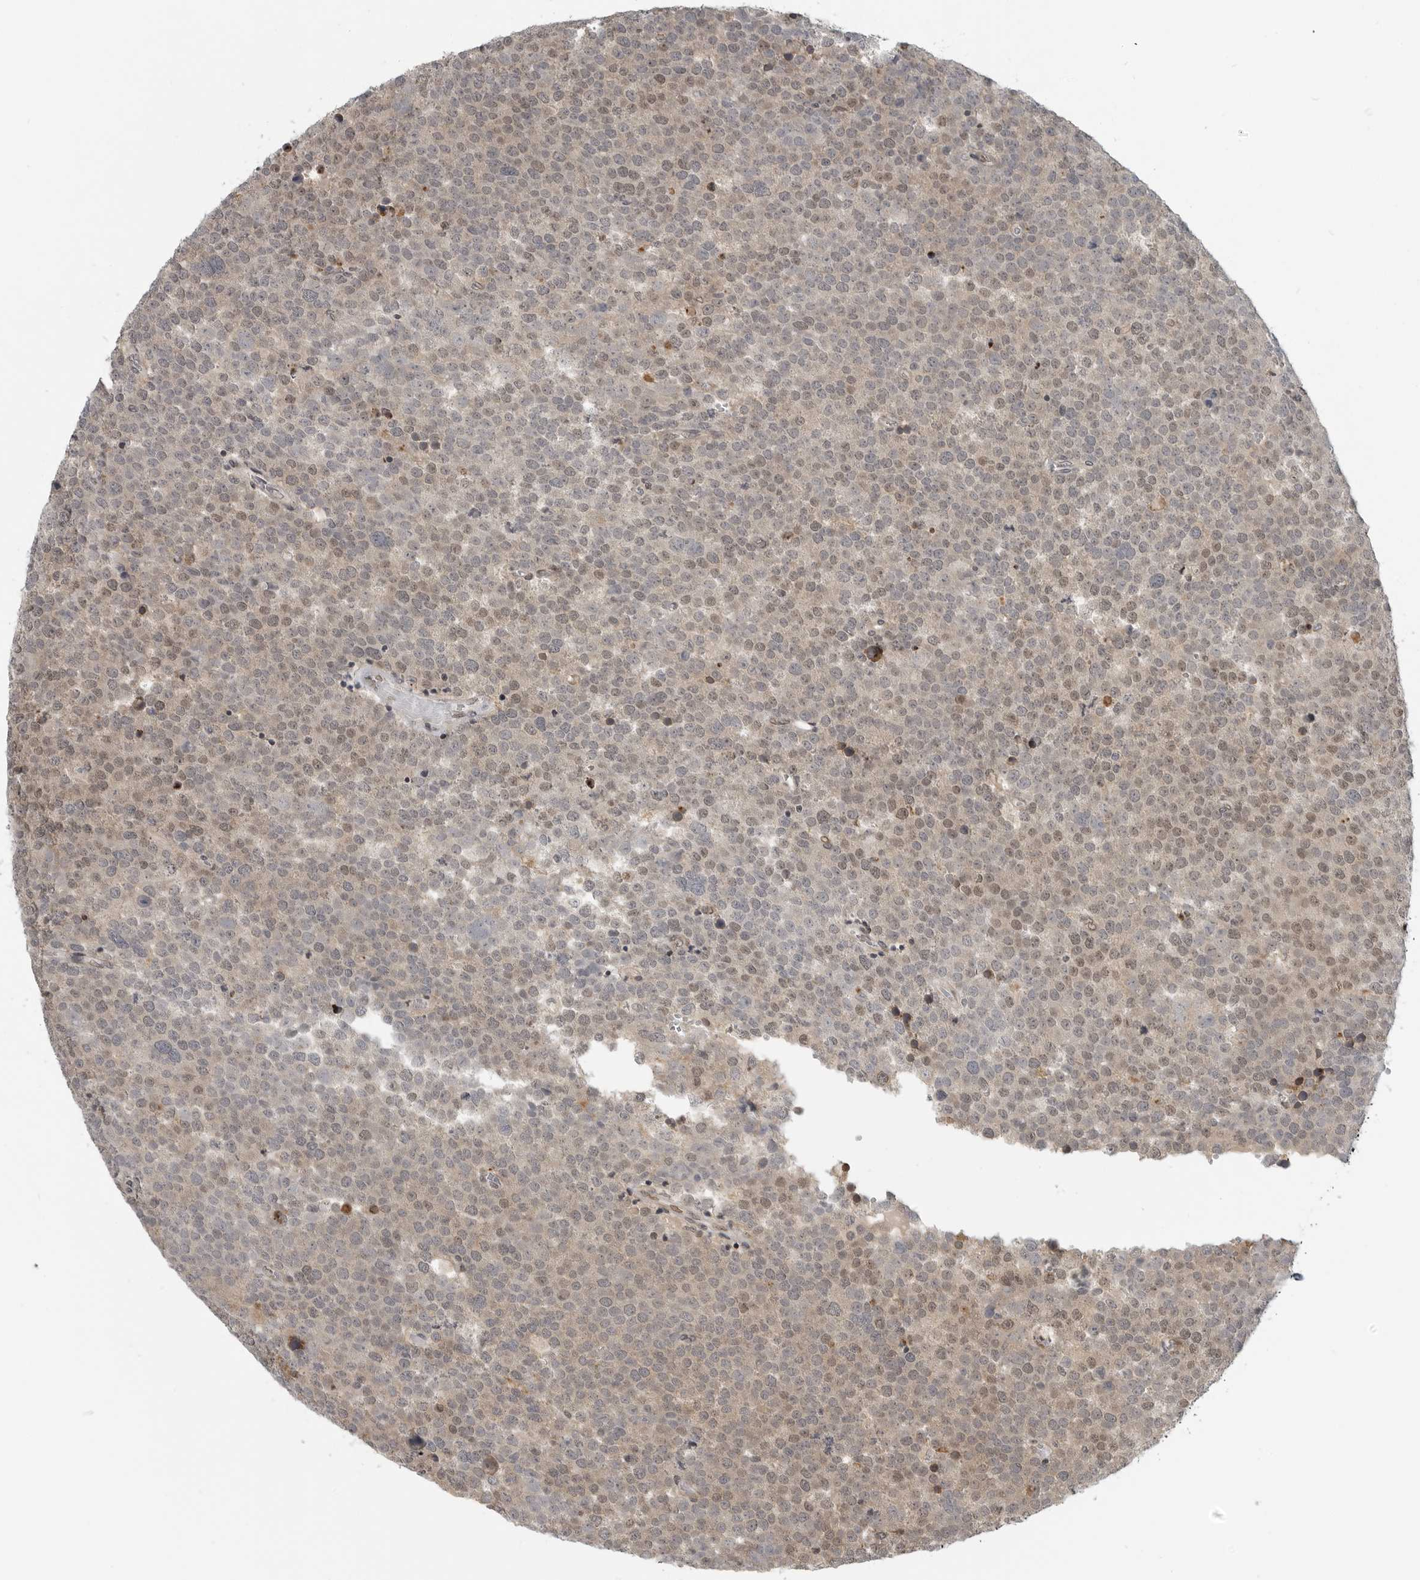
{"staining": {"intensity": "weak", "quantity": "25%-75%", "location": "cytoplasmic/membranous,nuclear"}, "tissue": "testis cancer", "cell_type": "Tumor cells", "image_type": "cancer", "snomed": [{"axis": "morphology", "description": "Seminoma, NOS"}, {"axis": "topography", "description": "Testis"}], "caption": "Immunohistochemical staining of human testis seminoma exhibits low levels of weak cytoplasmic/membranous and nuclear protein positivity in about 25%-75% of tumor cells.", "gene": "CEP295NL", "patient": {"sex": "male", "age": 71}}